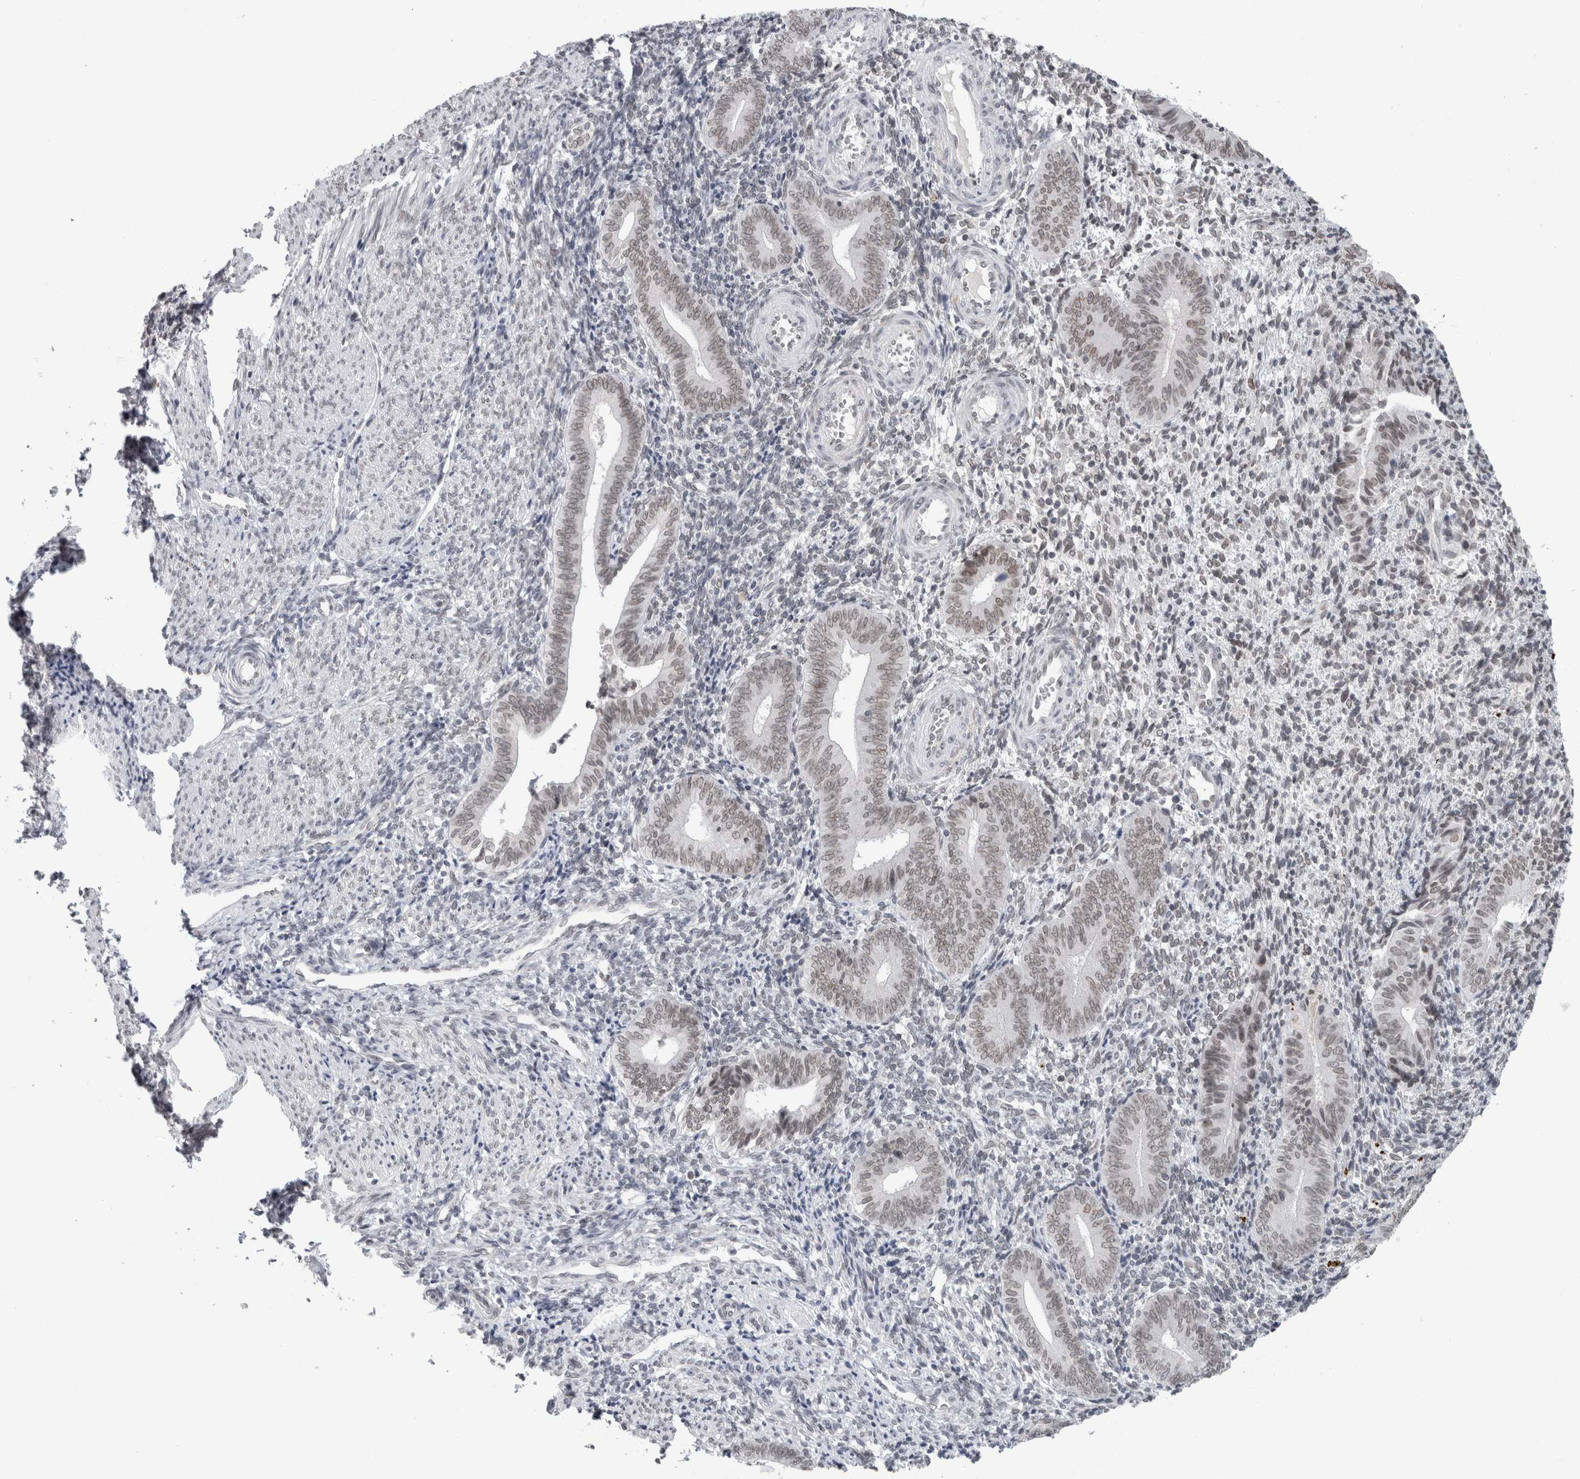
{"staining": {"intensity": "negative", "quantity": "none", "location": "none"}, "tissue": "endometrium", "cell_type": "Cells in endometrial stroma", "image_type": "normal", "snomed": [{"axis": "morphology", "description": "Normal tissue, NOS"}, {"axis": "topography", "description": "Uterus"}, {"axis": "topography", "description": "Endometrium"}], "caption": "Immunohistochemical staining of benign human endometrium shows no significant positivity in cells in endometrial stroma. Brightfield microscopy of immunohistochemistry (IHC) stained with DAB (brown) and hematoxylin (blue), captured at high magnification.", "gene": "ZNF770", "patient": {"sex": "female", "age": 33}}